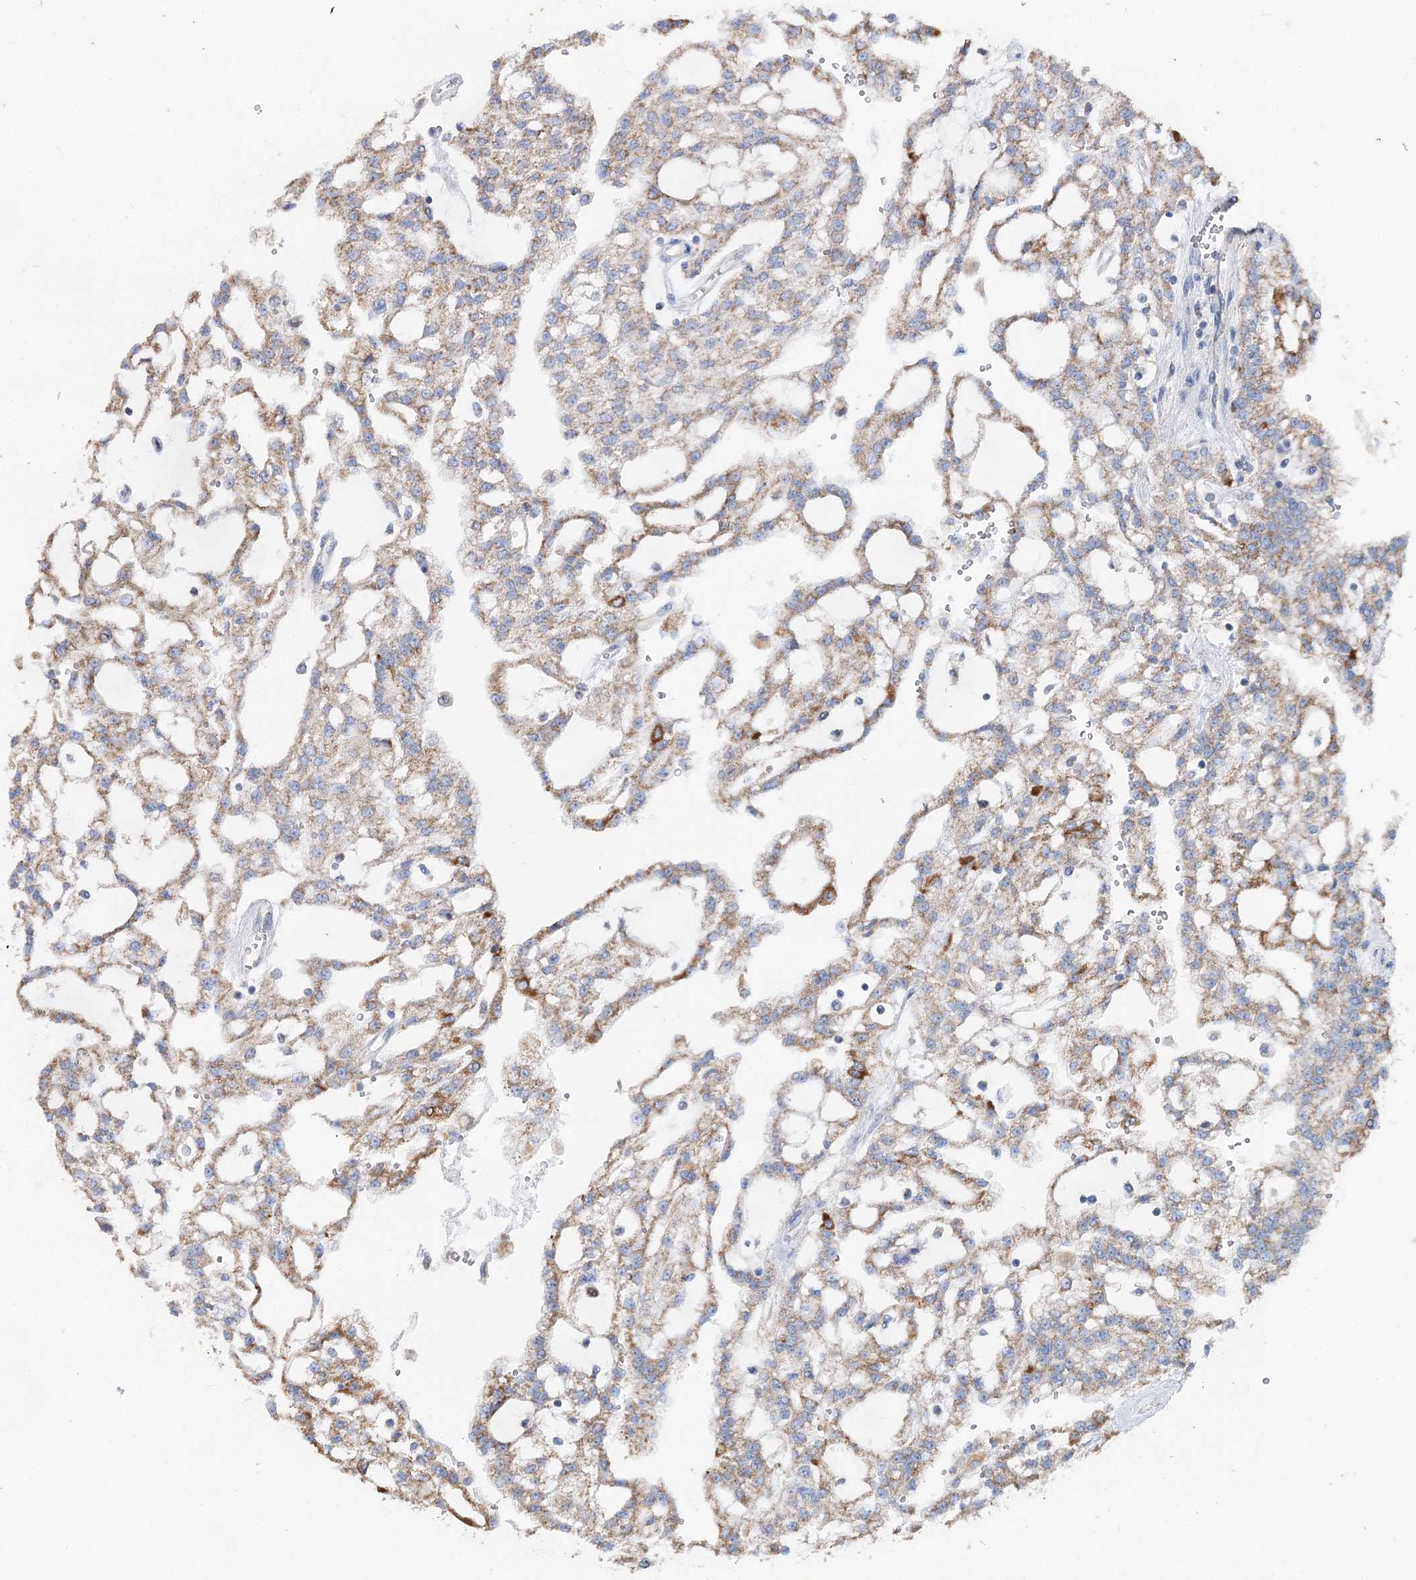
{"staining": {"intensity": "weak", "quantity": ">75%", "location": "cytoplasmic/membranous"}, "tissue": "renal cancer", "cell_type": "Tumor cells", "image_type": "cancer", "snomed": [{"axis": "morphology", "description": "Adenocarcinoma, NOS"}, {"axis": "topography", "description": "Kidney"}], "caption": "IHC histopathology image of neoplastic tissue: human renal cancer stained using immunohistochemistry shows low levels of weak protein expression localized specifically in the cytoplasmic/membranous of tumor cells, appearing as a cytoplasmic/membranous brown color.", "gene": "MCCC2", "patient": {"sex": "male", "age": 63}}